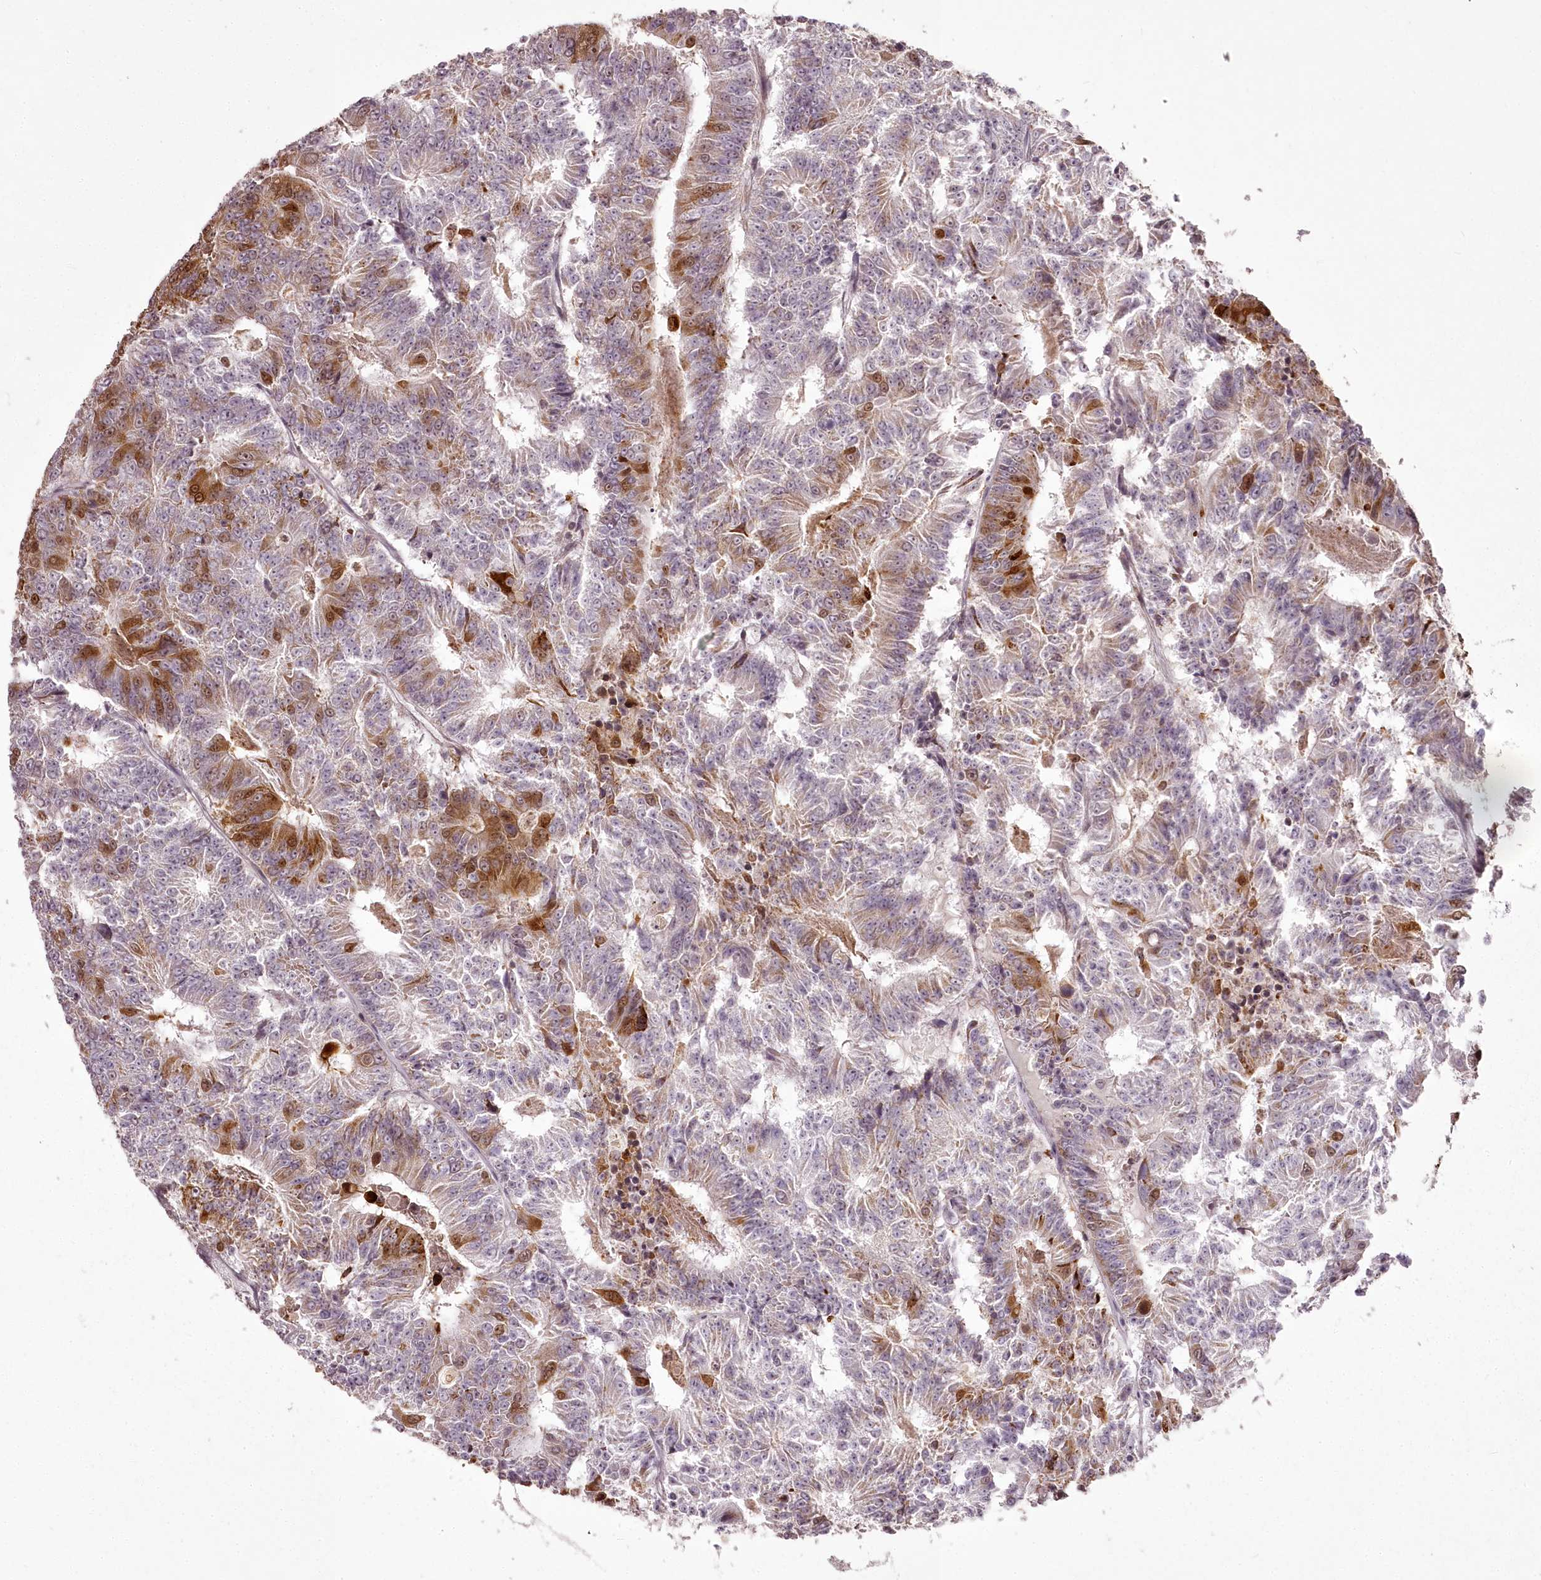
{"staining": {"intensity": "strong", "quantity": "25%-75%", "location": "cytoplasmic/membranous,nuclear"}, "tissue": "colorectal cancer", "cell_type": "Tumor cells", "image_type": "cancer", "snomed": [{"axis": "morphology", "description": "Adenocarcinoma, NOS"}, {"axis": "topography", "description": "Colon"}], "caption": "Colorectal cancer tissue exhibits strong cytoplasmic/membranous and nuclear positivity in about 25%-75% of tumor cells, visualized by immunohistochemistry. Immunohistochemistry stains the protein of interest in brown and the nuclei are stained blue.", "gene": "CHCHD2", "patient": {"sex": "male", "age": 83}}